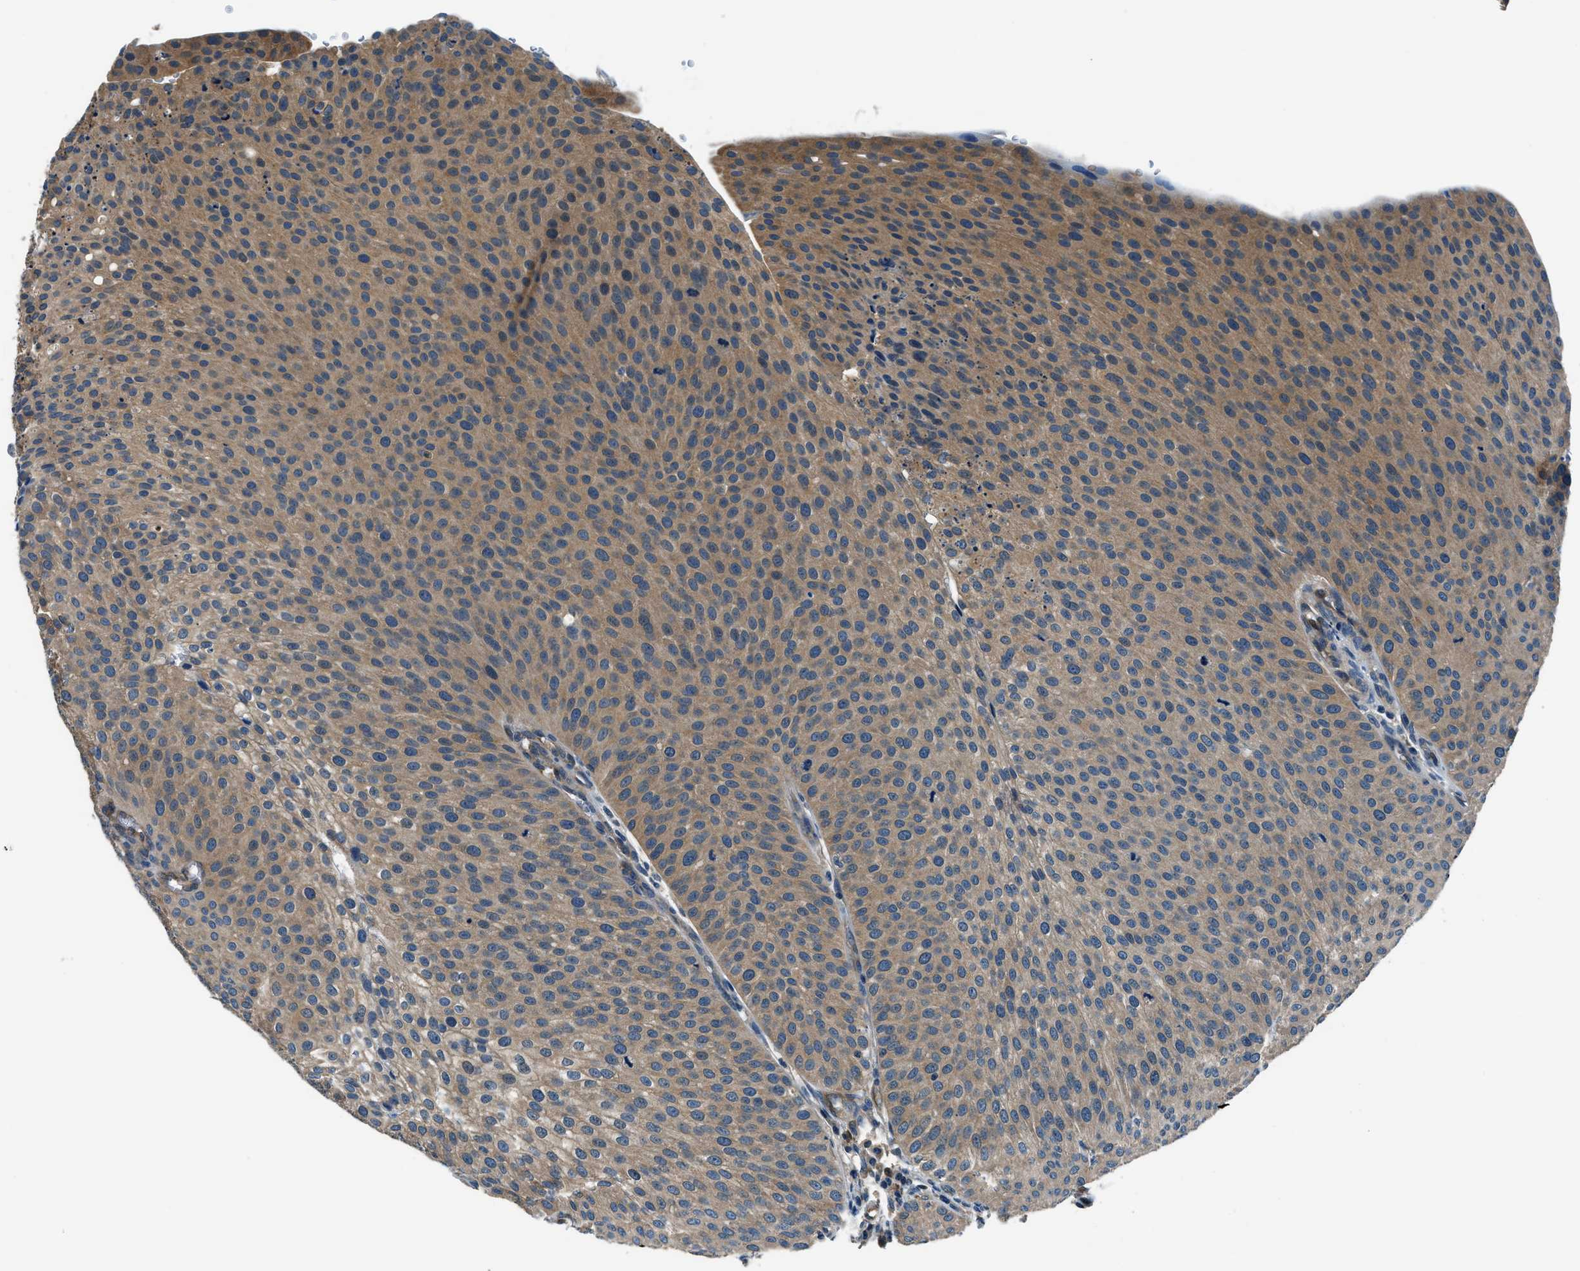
{"staining": {"intensity": "moderate", "quantity": ">75%", "location": "cytoplasmic/membranous"}, "tissue": "urothelial cancer", "cell_type": "Tumor cells", "image_type": "cancer", "snomed": [{"axis": "morphology", "description": "Urothelial carcinoma, Low grade"}, {"axis": "topography", "description": "Smooth muscle"}, {"axis": "topography", "description": "Urinary bladder"}], "caption": "A micrograph showing moderate cytoplasmic/membranous expression in about >75% of tumor cells in urothelial cancer, as visualized by brown immunohistochemical staining.", "gene": "SLC19A2", "patient": {"sex": "male", "age": 60}}